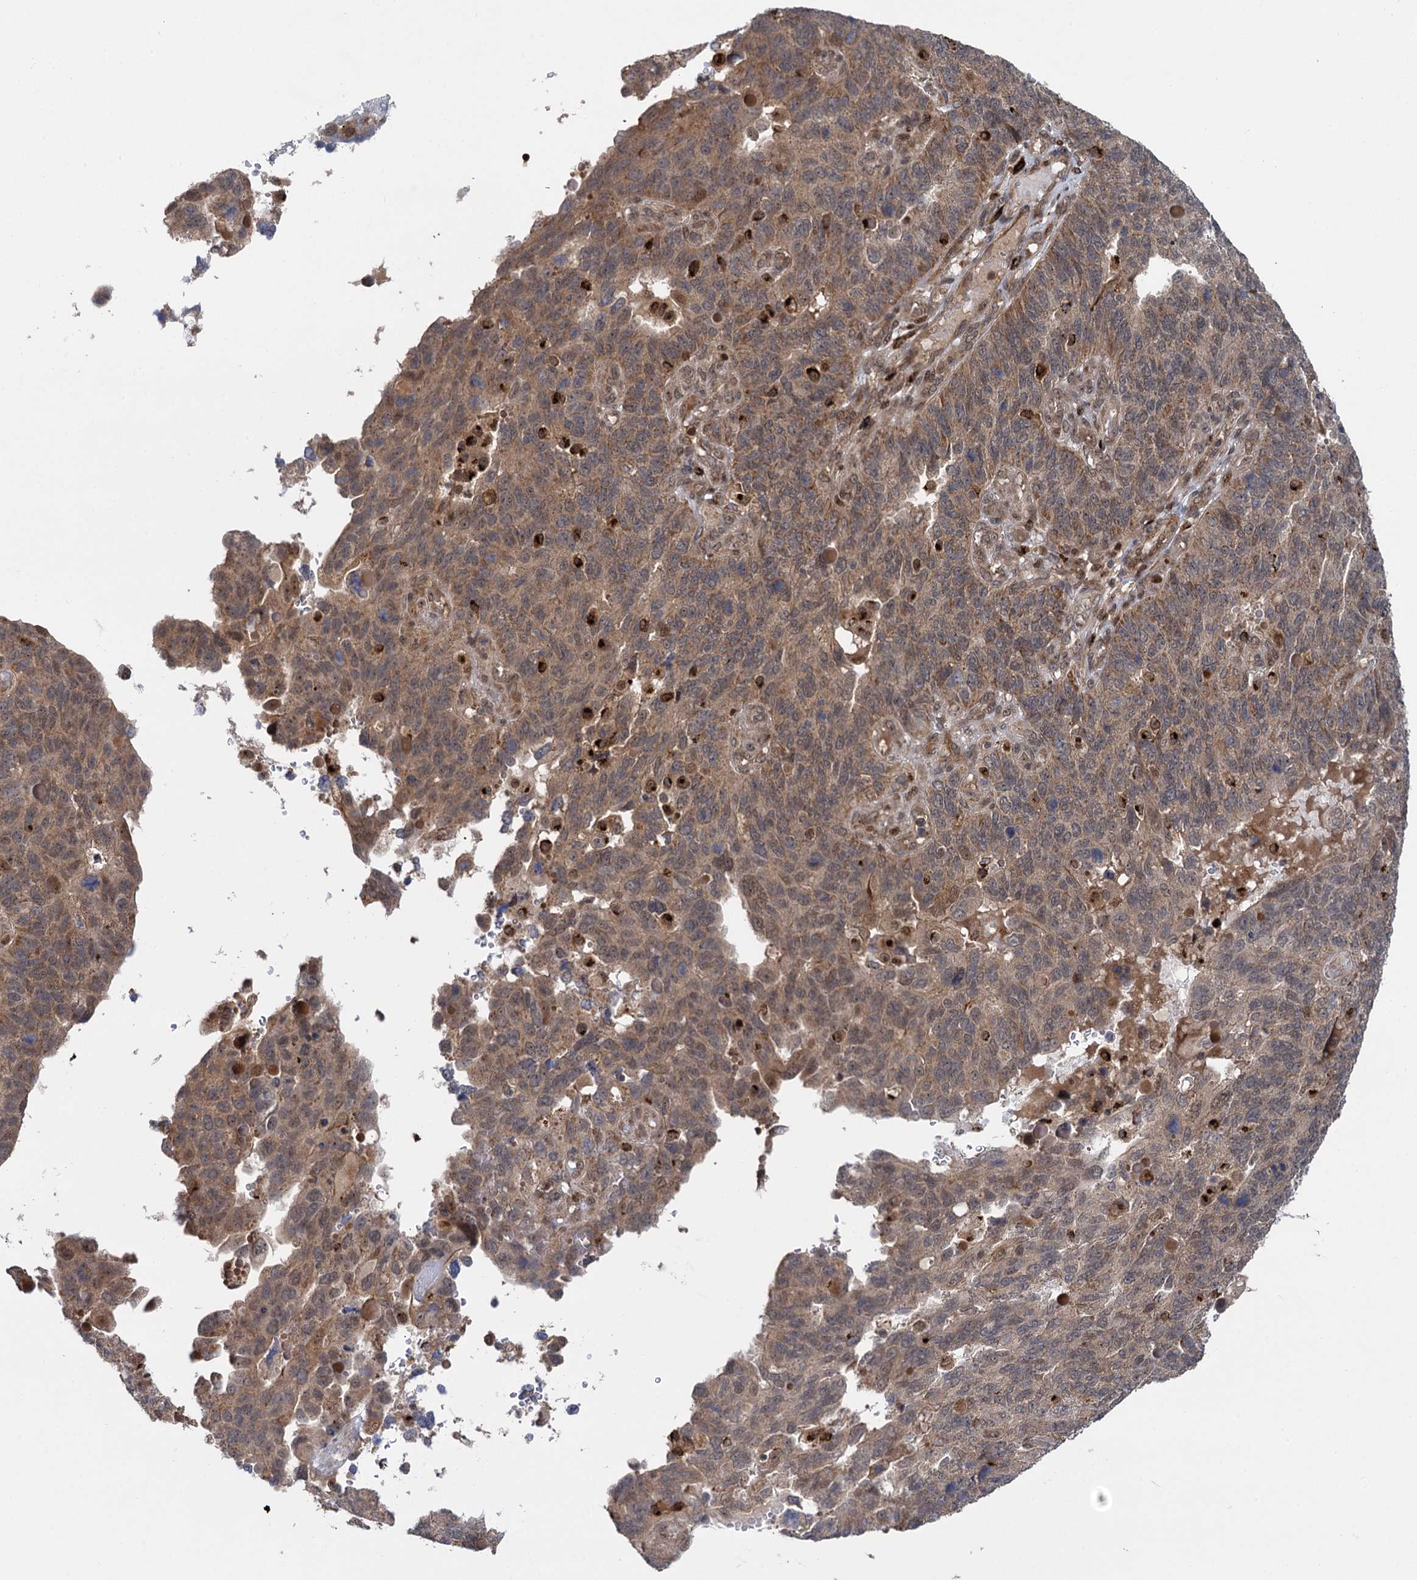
{"staining": {"intensity": "moderate", "quantity": ">75%", "location": "cytoplasmic/membranous"}, "tissue": "endometrial cancer", "cell_type": "Tumor cells", "image_type": "cancer", "snomed": [{"axis": "morphology", "description": "Adenocarcinoma, NOS"}, {"axis": "topography", "description": "Endometrium"}], "caption": "This is an image of immunohistochemistry (IHC) staining of endometrial cancer, which shows moderate expression in the cytoplasmic/membranous of tumor cells.", "gene": "GAL3ST4", "patient": {"sex": "female", "age": 66}}